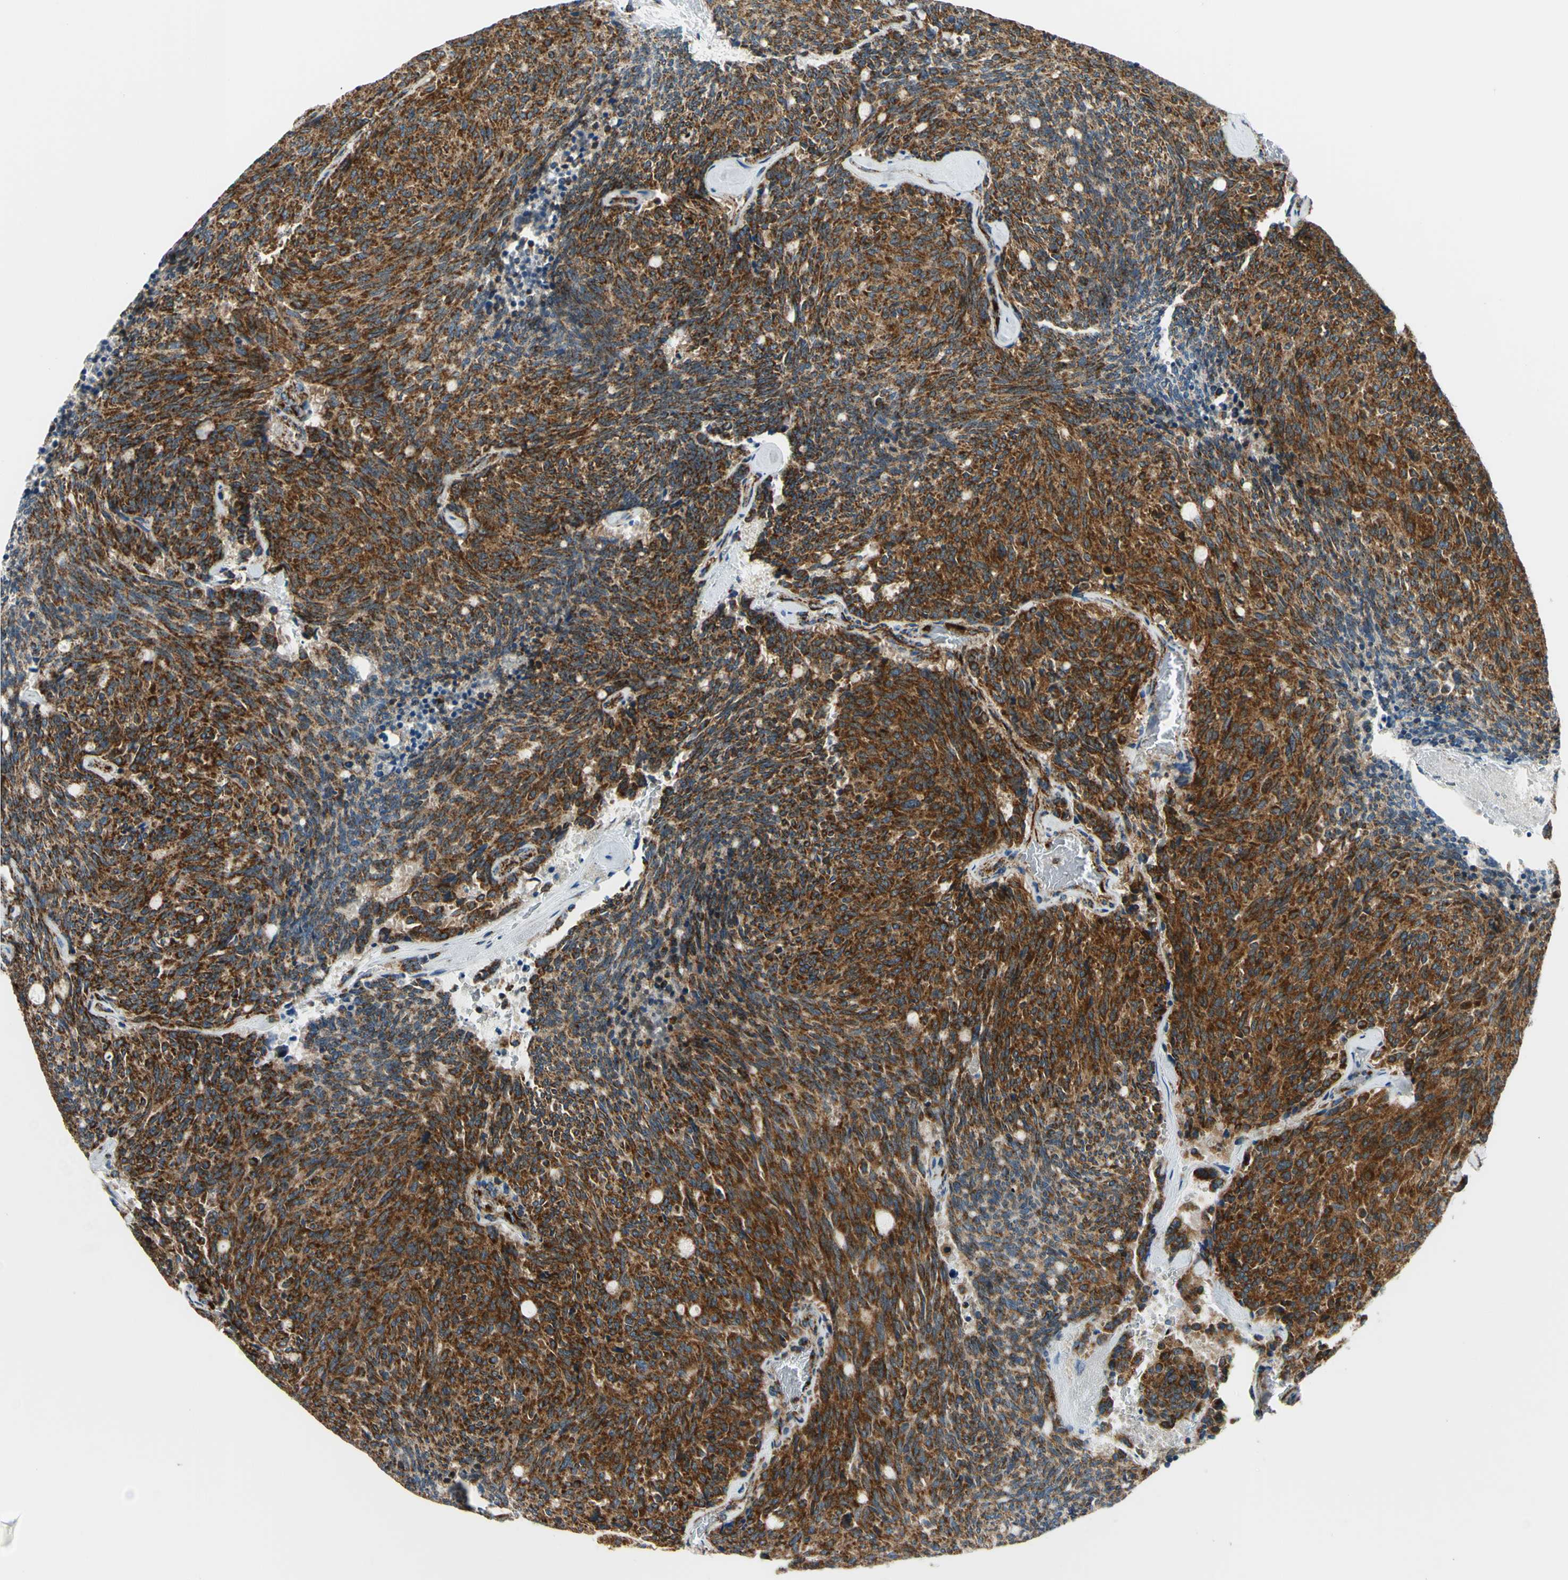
{"staining": {"intensity": "strong", "quantity": ">75%", "location": "cytoplasmic/membranous"}, "tissue": "carcinoid", "cell_type": "Tumor cells", "image_type": "cancer", "snomed": [{"axis": "morphology", "description": "Carcinoid, malignant, NOS"}, {"axis": "topography", "description": "Pancreas"}], "caption": "DAB (3,3'-diaminobenzidine) immunohistochemical staining of human carcinoid (malignant) exhibits strong cytoplasmic/membranous protein expression in about >75% of tumor cells.", "gene": "MAVS", "patient": {"sex": "female", "age": 54}}